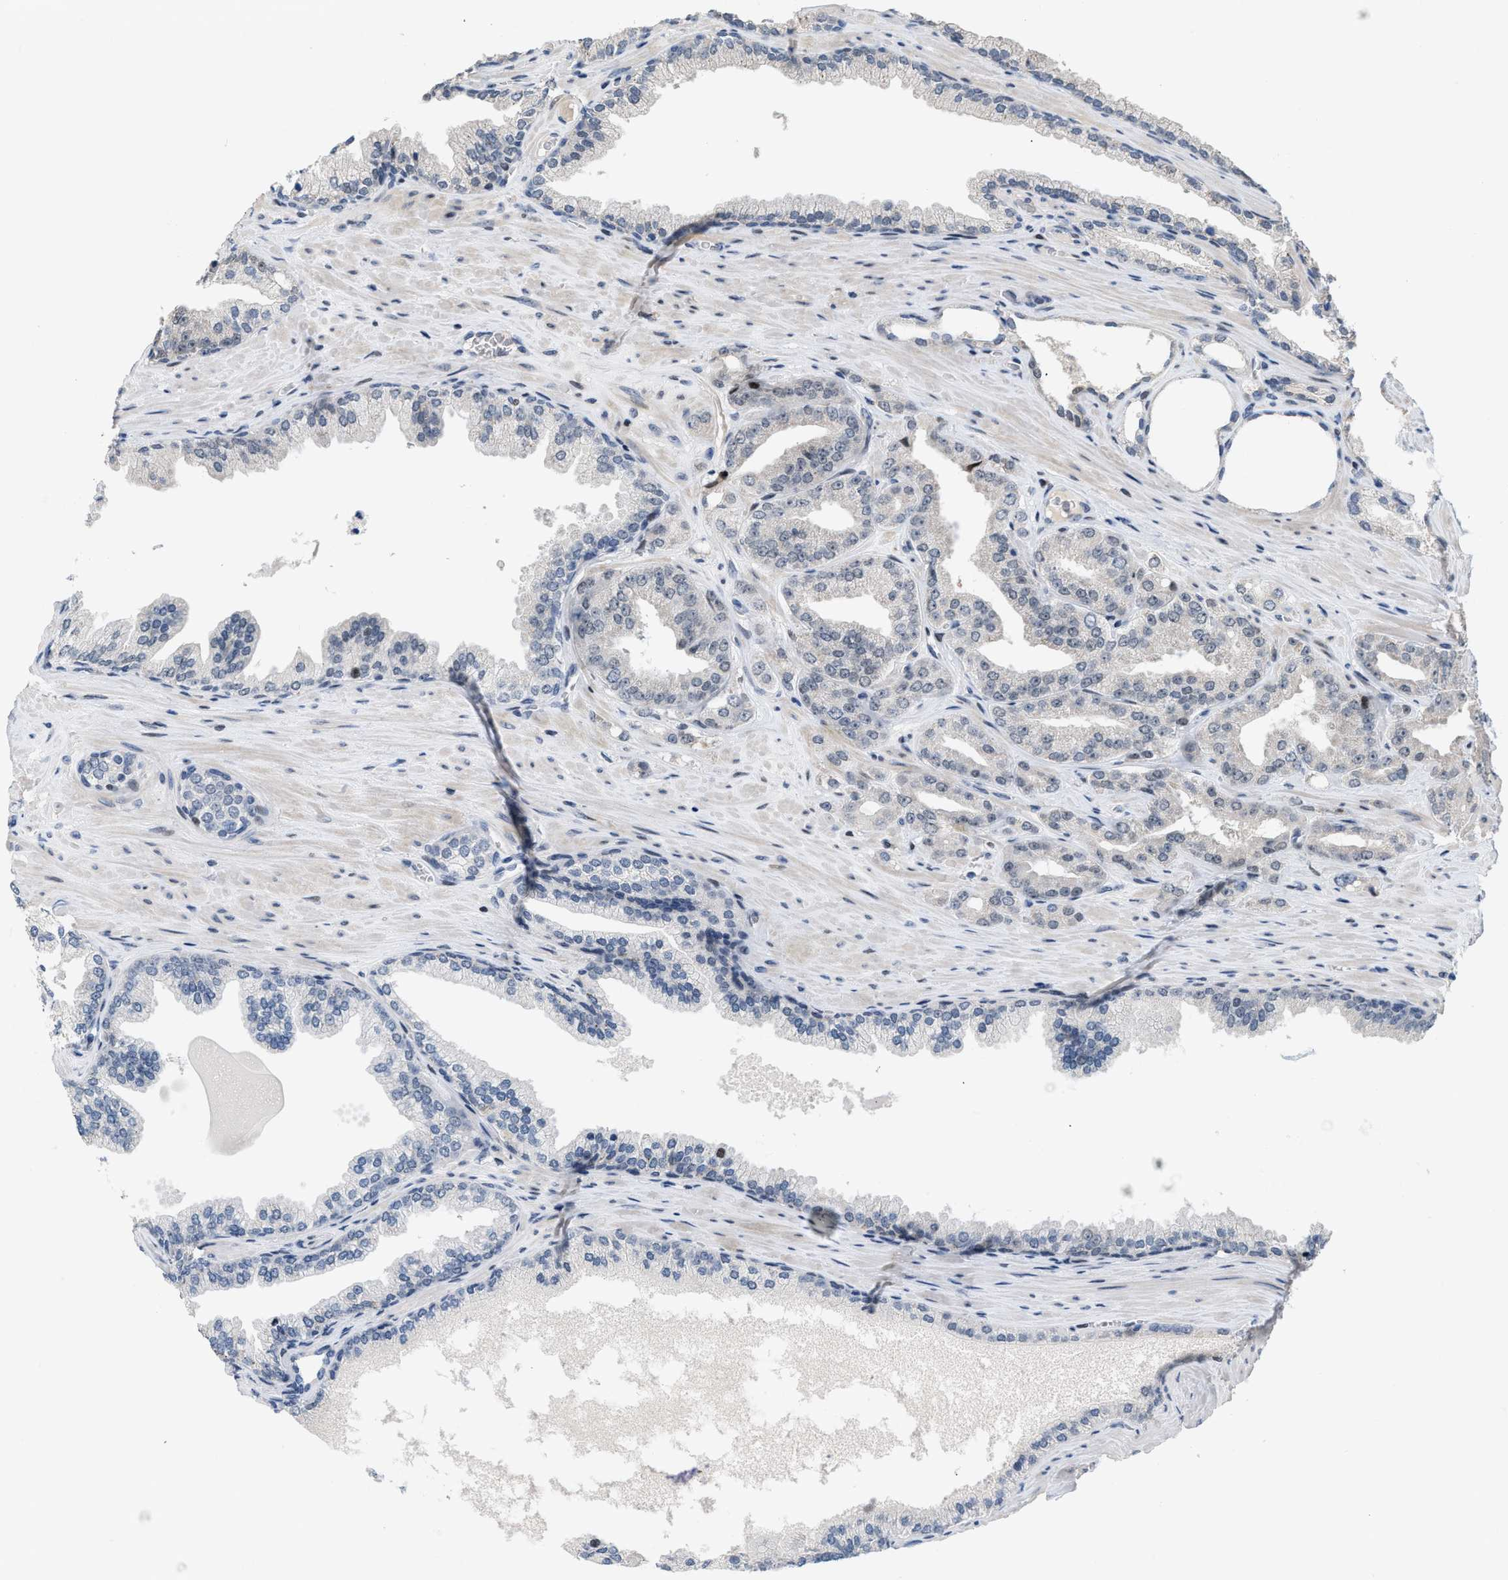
{"staining": {"intensity": "negative", "quantity": "none", "location": "none"}, "tissue": "prostate cancer", "cell_type": "Tumor cells", "image_type": "cancer", "snomed": [{"axis": "morphology", "description": "Adenocarcinoma, High grade"}, {"axis": "topography", "description": "Prostate"}], "caption": "The micrograph displays no significant expression in tumor cells of prostate high-grade adenocarcinoma. (Immunohistochemistry, brightfield microscopy, high magnification).", "gene": "SETDB1", "patient": {"sex": "male", "age": 71}}